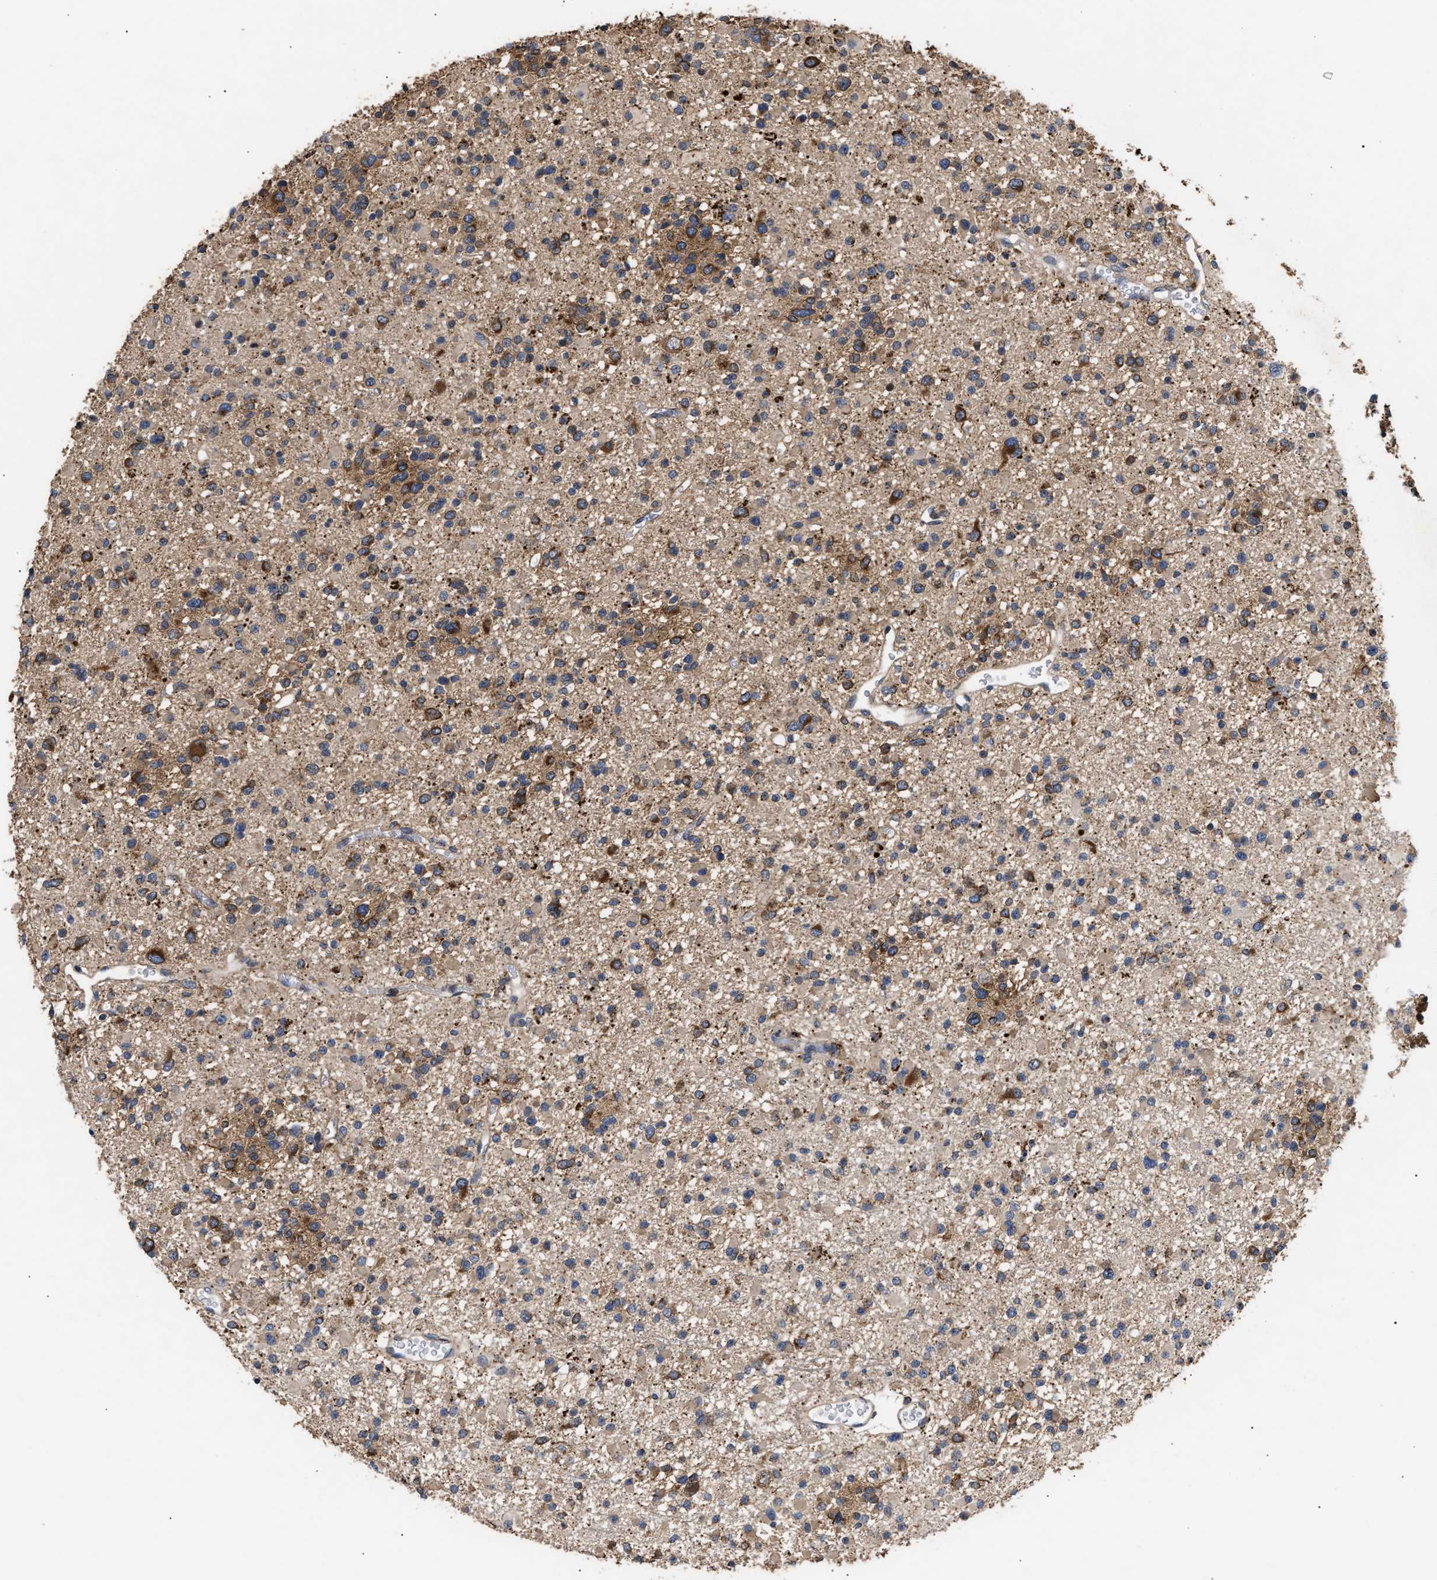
{"staining": {"intensity": "strong", "quantity": "<25%", "location": "cytoplasmic/membranous"}, "tissue": "glioma", "cell_type": "Tumor cells", "image_type": "cancer", "snomed": [{"axis": "morphology", "description": "Glioma, malignant, Low grade"}, {"axis": "topography", "description": "Brain"}], "caption": "High-power microscopy captured an immunohistochemistry (IHC) histopathology image of low-grade glioma (malignant), revealing strong cytoplasmic/membranous expression in approximately <25% of tumor cells. (DAB IHC, brown staining for protein, blue staining for nuclei).", "gene": "GOSR1", "patient": {"sex": "female", "age": 22}}